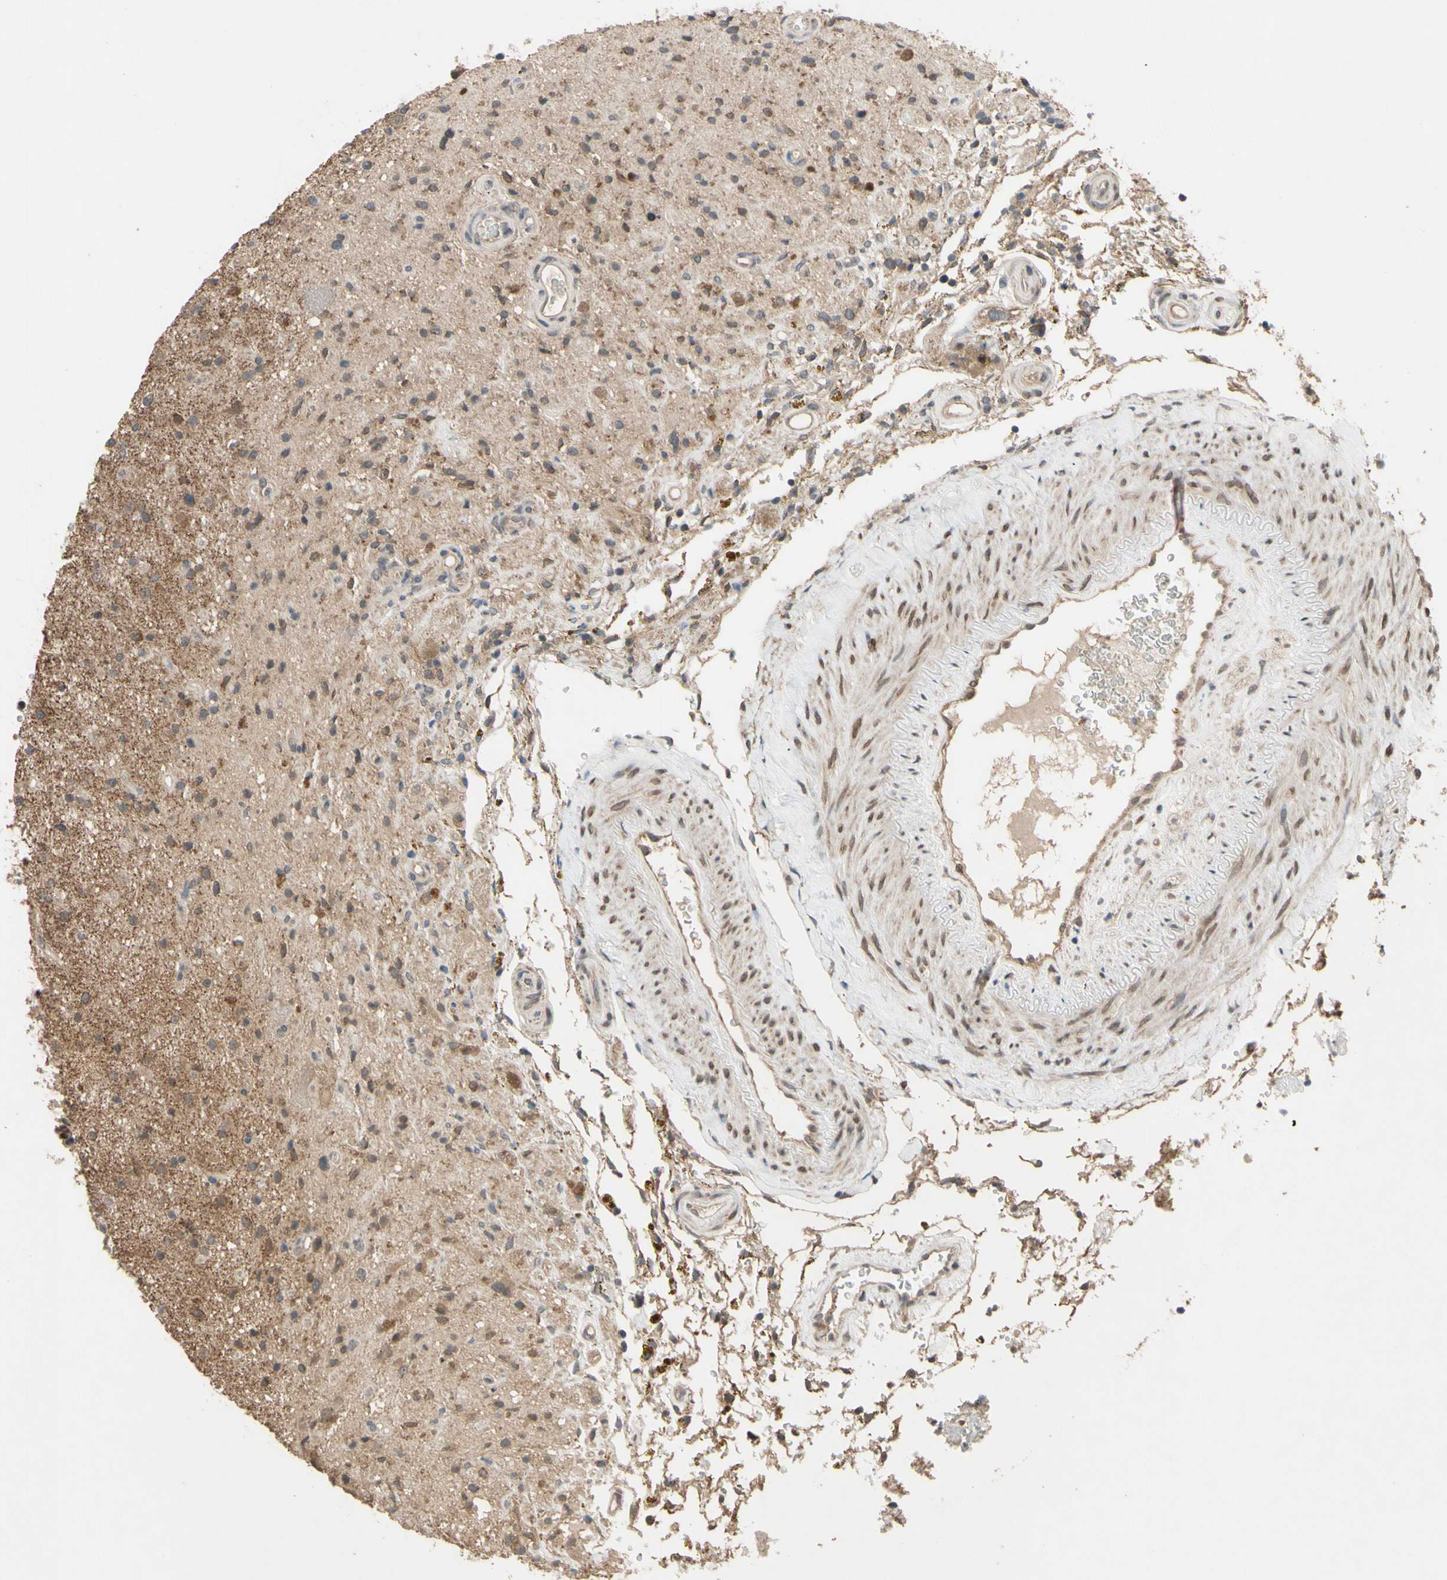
{"staining": {"intensity": "weak", "quantity": ">75%", "location": "cytoplasmic/membranous"}, "tissue": "glioma", "cell_type": "Tumor cells", "image_type": "cancer", "snomed": [{"axis": "morphology", "description": "Glioma, malignant, High grade"}, {"axis": "topography", "description": "Brain"}], "caption": "Immunohistochemical staining of high-grade glioma (malignant) demonstrates low levels of weak cytoplasmic/membranous staining in about >75% of tumor cells.", "gene": "CD164", "patient": {"sex": "male", "age": 33}}